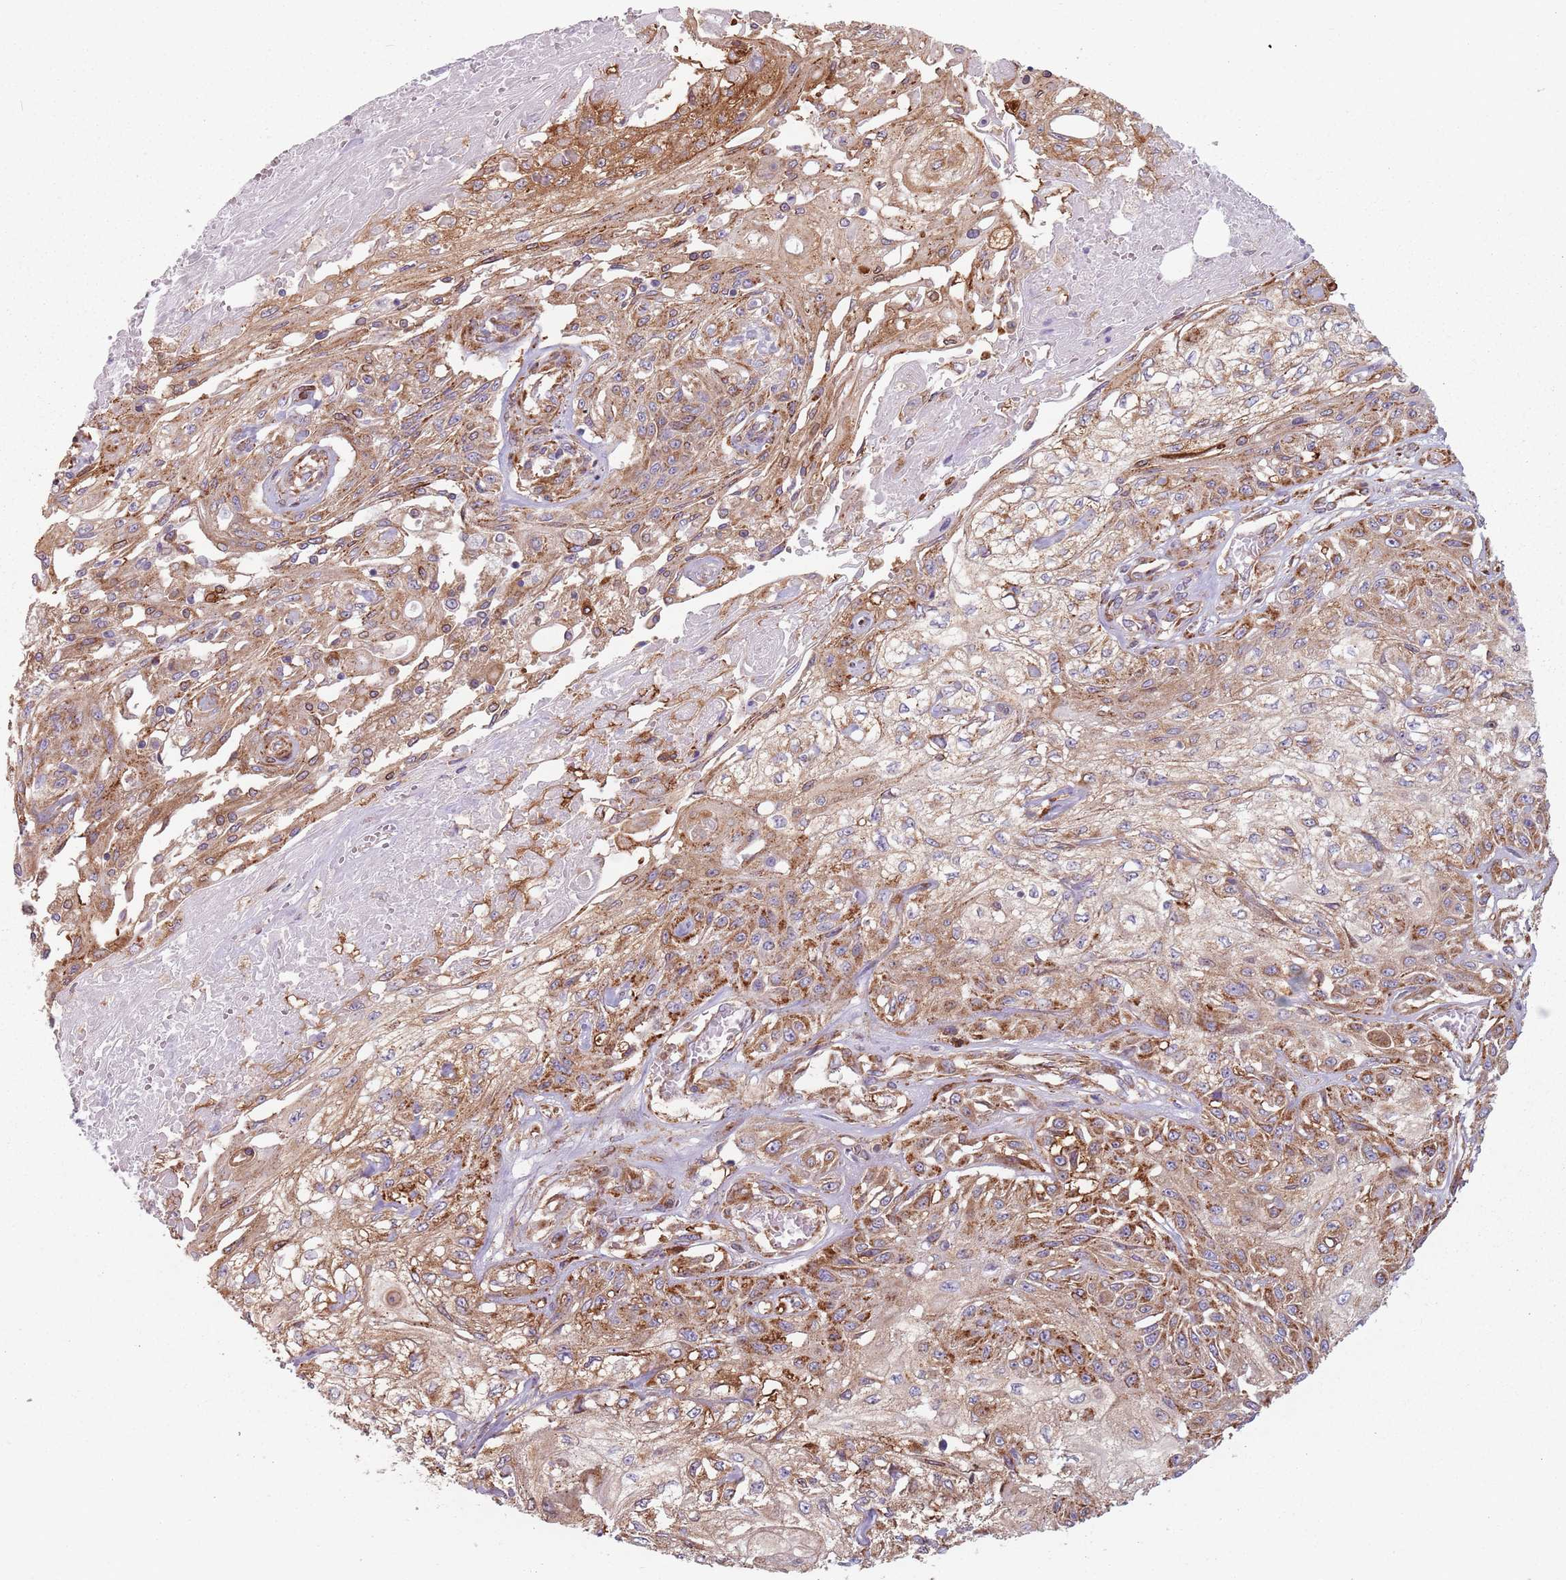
{"staining": {"intensity": "moderate", "quantity": ">75%", "location": "cytoplasmic/membranous"}, "tissue": "skin cancer", "cell_type": "Tumor cells", "image_type": "cancer", "snomed": [{"axis": "morphology", "description": "Squamous cell carcinoma, NOS"}, {"axis": "morphology", "description": "Squamous cell carcinoma, metastatic, NOS"}, {"axis": "topography", "description": "Skin"}, {"axis": "topography", "description": "Lymph node"}], "caption": "DAB immunohistochemical staining of human skin cancer demonstrates moderate cytoplasmic/membranous protein staining in approximately >75% of tumor cells.", "gene": "TPD52L2", "patient": {"sex": "male", "age": 75}}